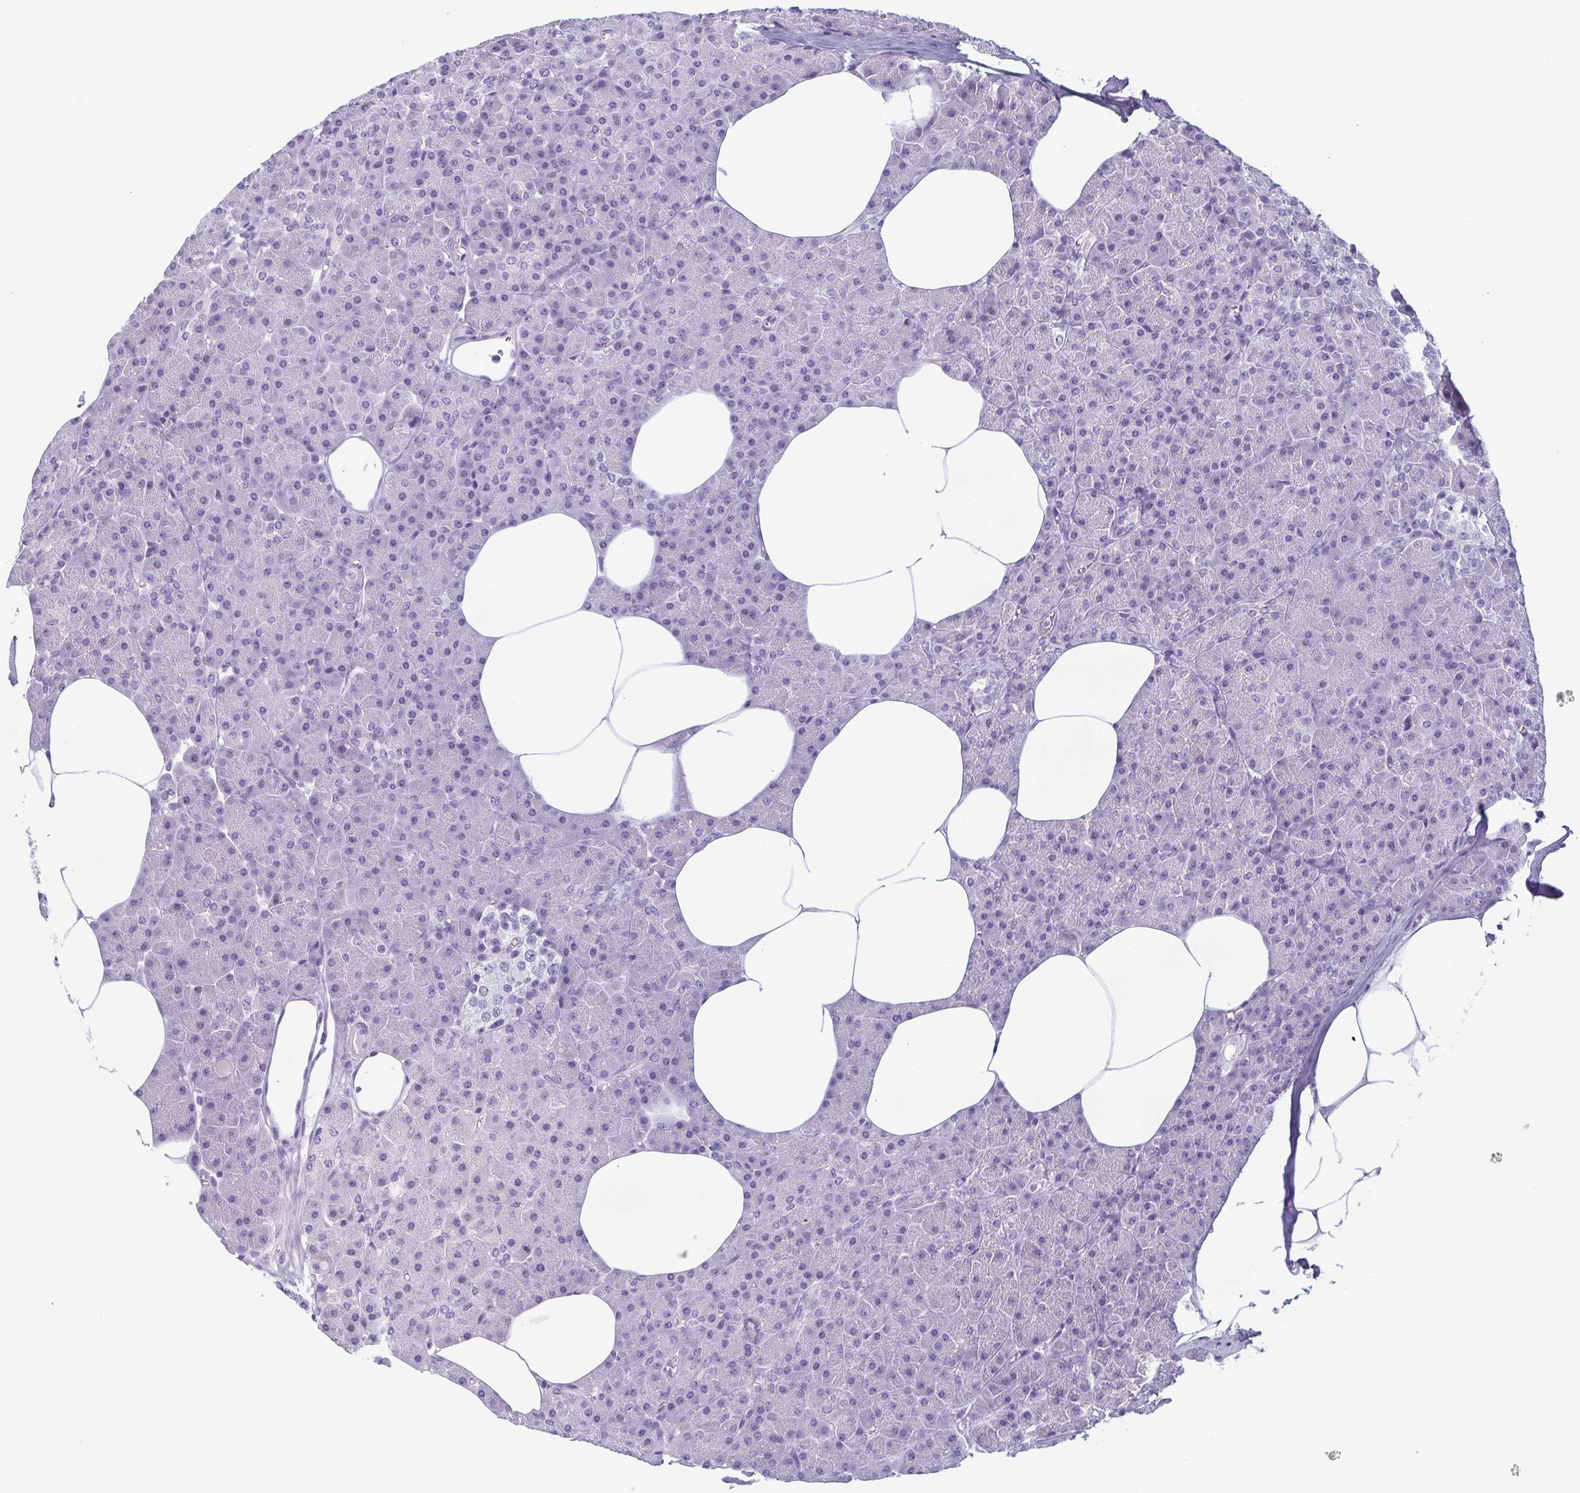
{"staining": {"intensity": "negative", "quantity": "none", "location": "none"}, "tissue": "pancreas", "cell_type": "Exocrine glandular cells", "image_type": "normal", "snomed": [{"axis": "morphology", "description": "Normal tissue, NOS"}, {"axis": "topography", "description": "Pancreas"}], "caption": "Immunohistochemistry (IHC) of normal human pancreas exhibits no expression in exocrine glandular cells. (DAB immunohistochemistry (IHC), high magnification).", "gene": "KRT78", "patient": {"sex": "female", "age": 45}}